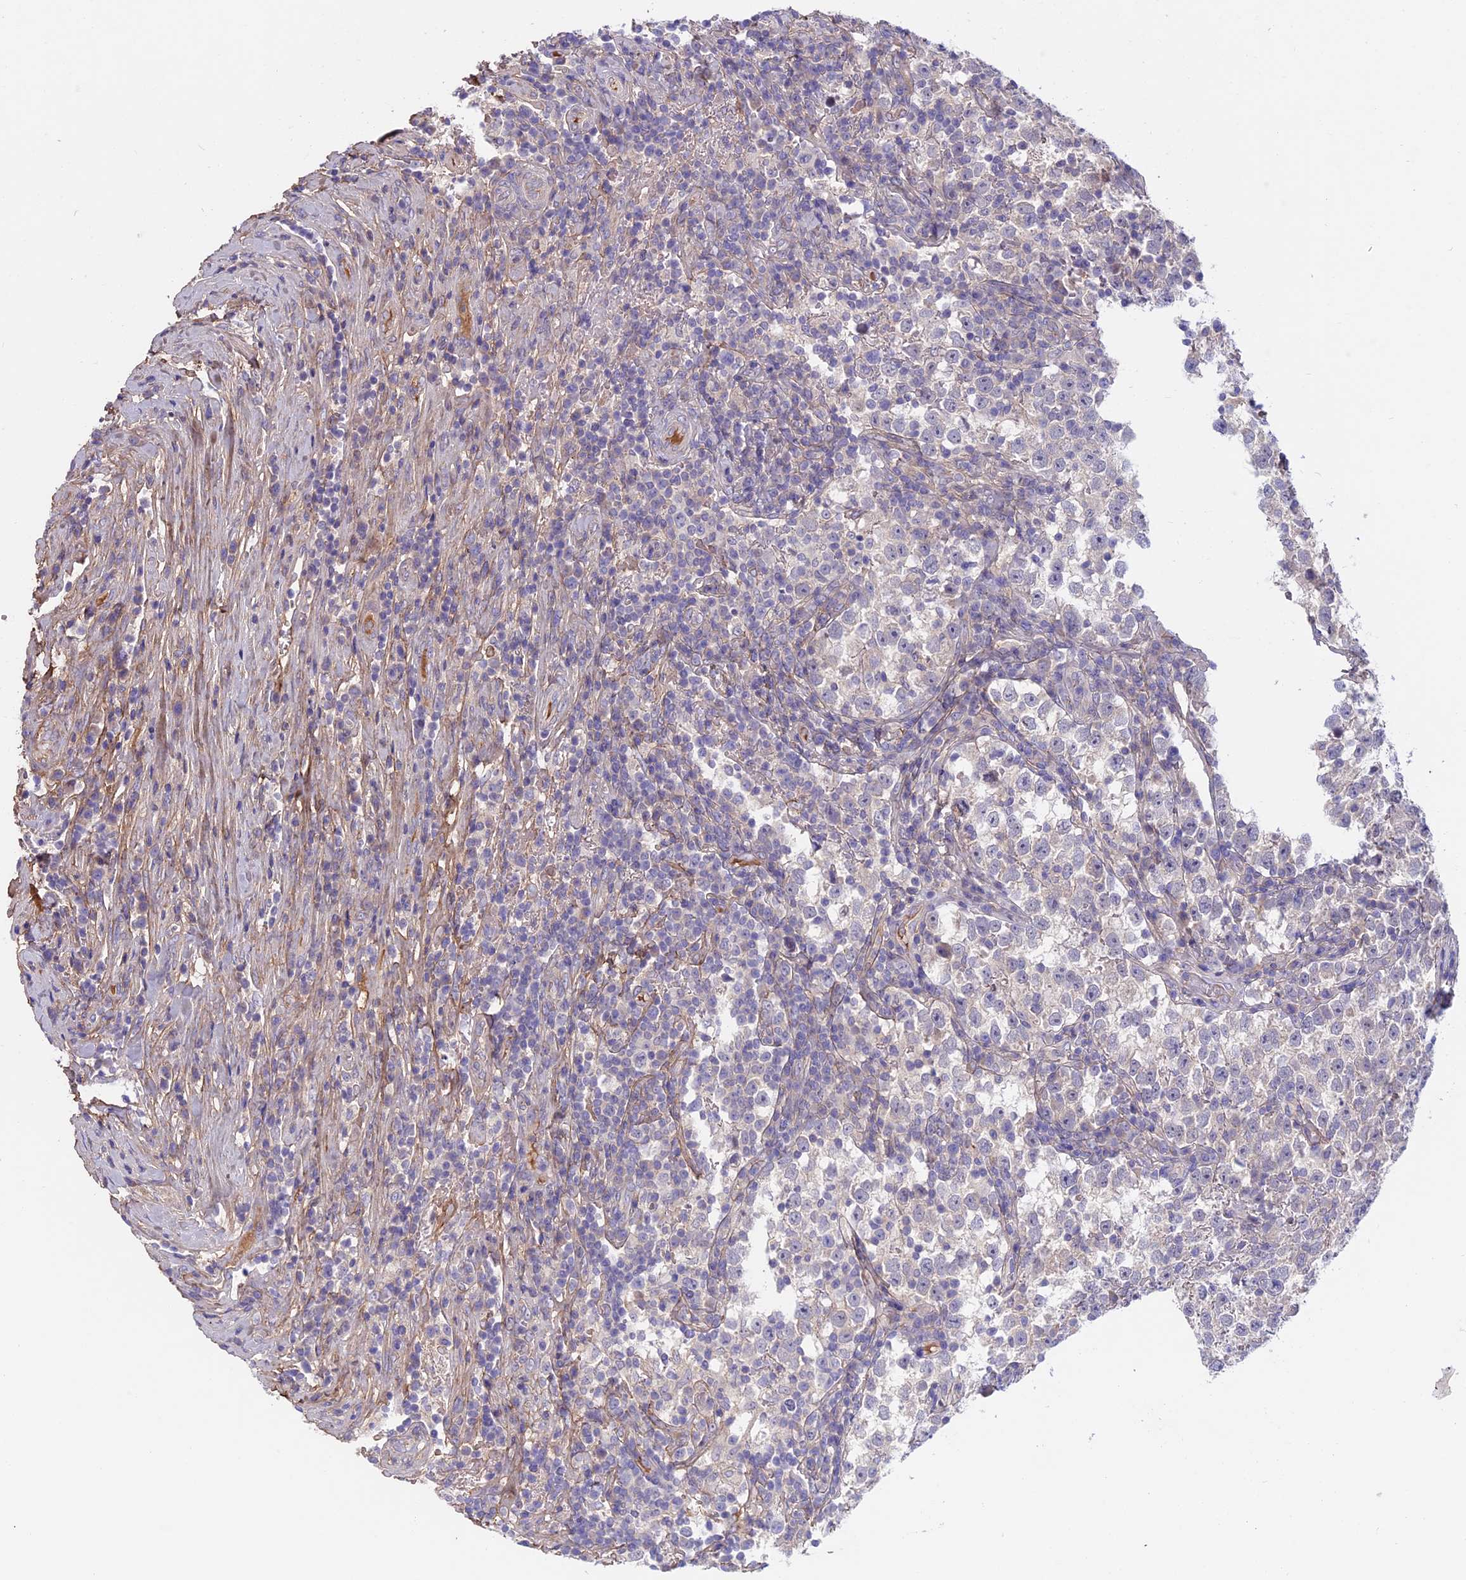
{"staining": {"intensity": "negative", "quantity": "none", "location": "none"}, "tissue": "testis cancer", "cell_type": "Tumor cells", "image_type": "cancer", "snomed": [{"axis": "morphology", "description": "Normal tissue, NOS"}, {"axis": "morphology", "description": "Seminoma, NOS"}, {"axis": "topography", "description": "Testis"}], "caption": "Testis cancer (seminoma) was stained to show a protein in brown. There is no significant staining in tumor cells.", "gene": "COL4A3", "patient": {"sex": "male", "age": 43}}